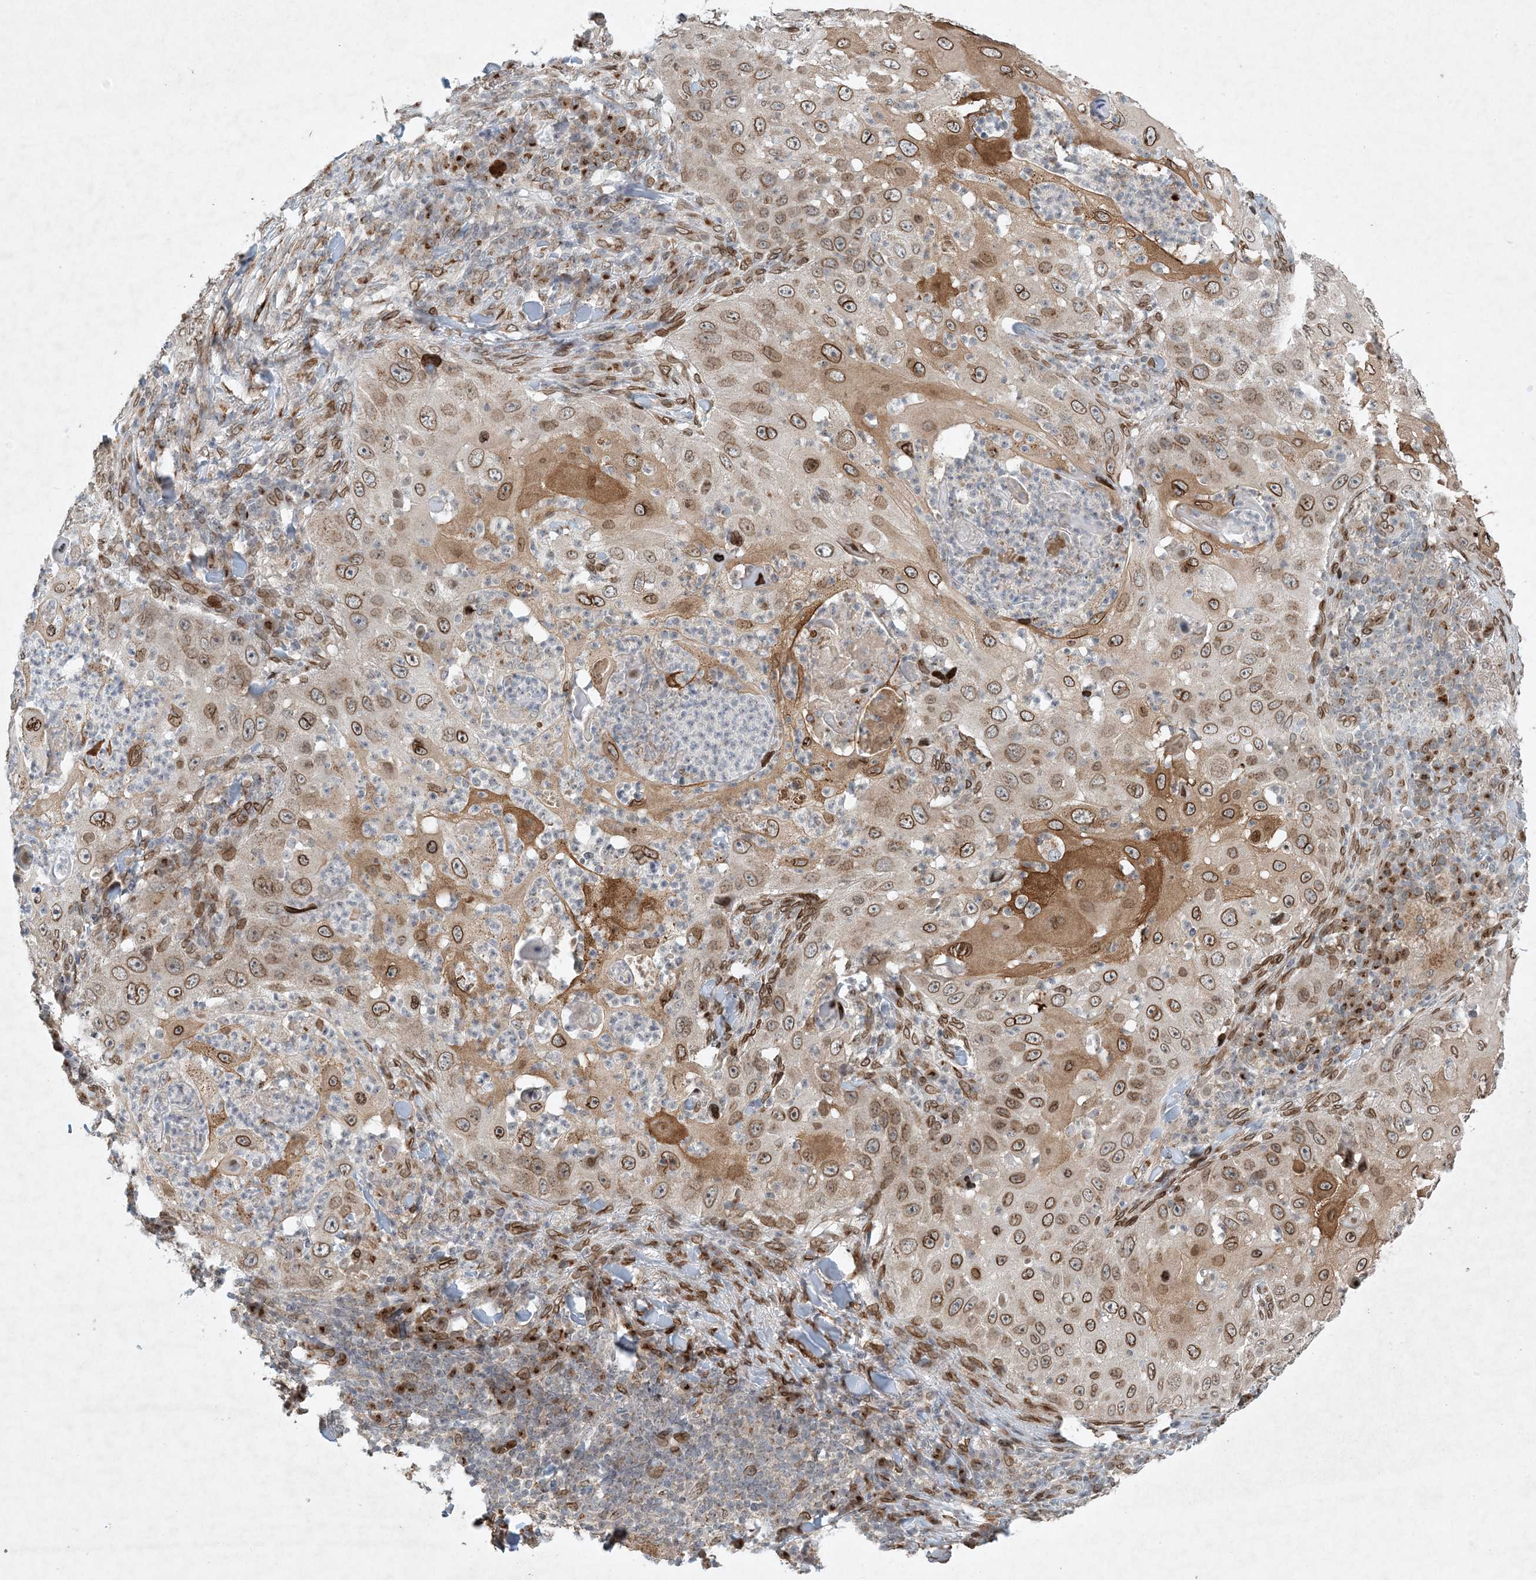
{"staining": {"intensity": "strong", "quantity": ">75%", "location": "cytoplasmic/membranous,nuclear"}, "tissue": "skin cancer", "cell_type": "Tumor cells", "image_type": "cancer", "snomed": [{"axis": "morphology", "description": "Squamous cell carcinoma, NOS"}, {"axis": "topography", "description": "Skin"}], "caption": "The photomicrograph demonstrates staining of skin squamous cell carcinoma, revealing strong cytoplasmic/membranous and nuclear protein expression (brown color) within tumor cells. Nuclei are stained in blue.", "gene": "SLC35A2", "patient": {"sex": "female", "age": 44}}